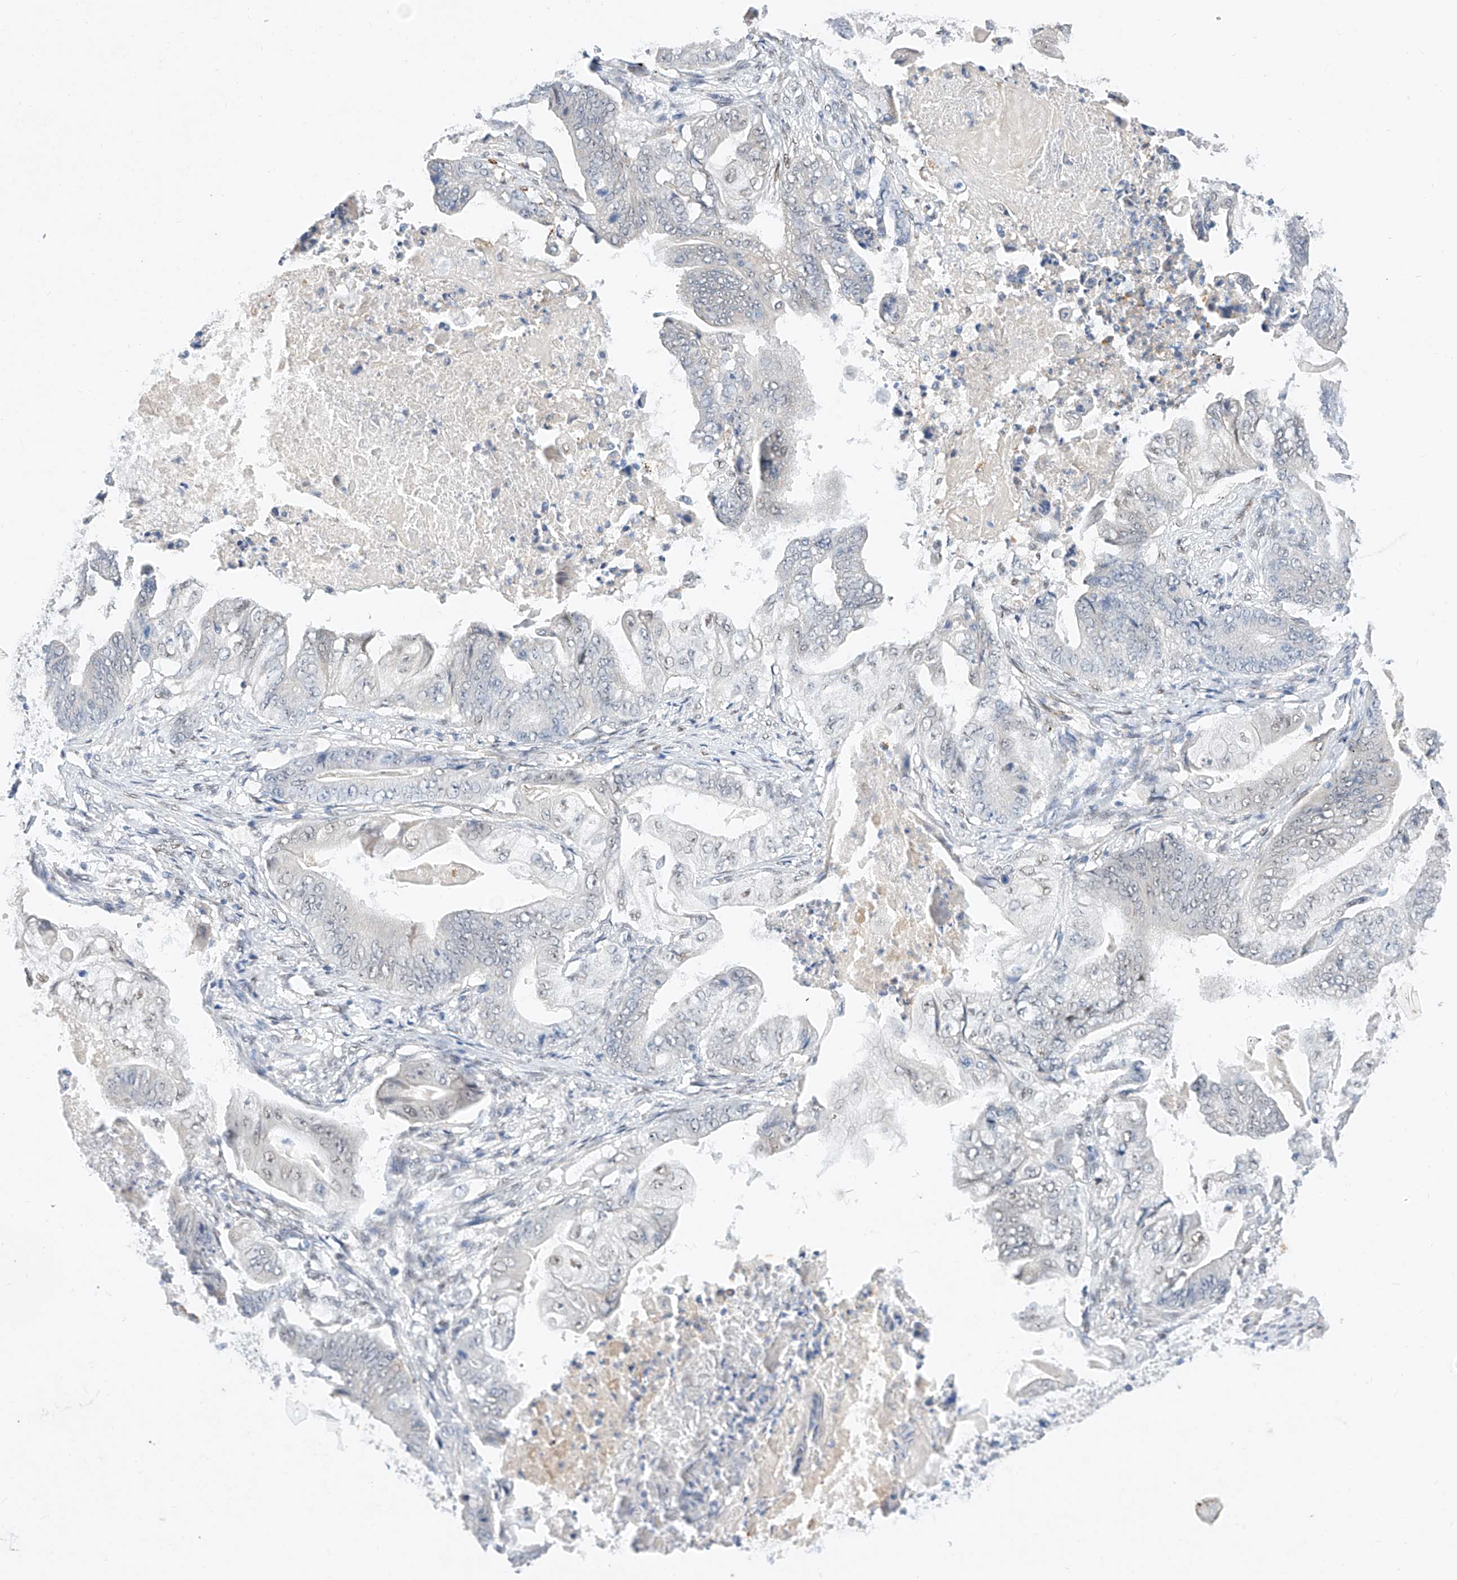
{"staining": {"intensity": "negative", "quantity": "none", "location": "none"}, "tissue": "stomach cancer", "cell_type": "Tumor cells", "image_type": "cancer", "snomed": [{"axis": "morphology", "description": "Adenocarcinoma, NOS"}, {"axis": "topography", "description": "Stomach"}], "caption": "Photomicrograph shows no protein staining in tumor cells of adenocarcinoma (stomach) tissue.", "gene": "KCNJ1", "patient": {"sex": "female", "age": 73}}